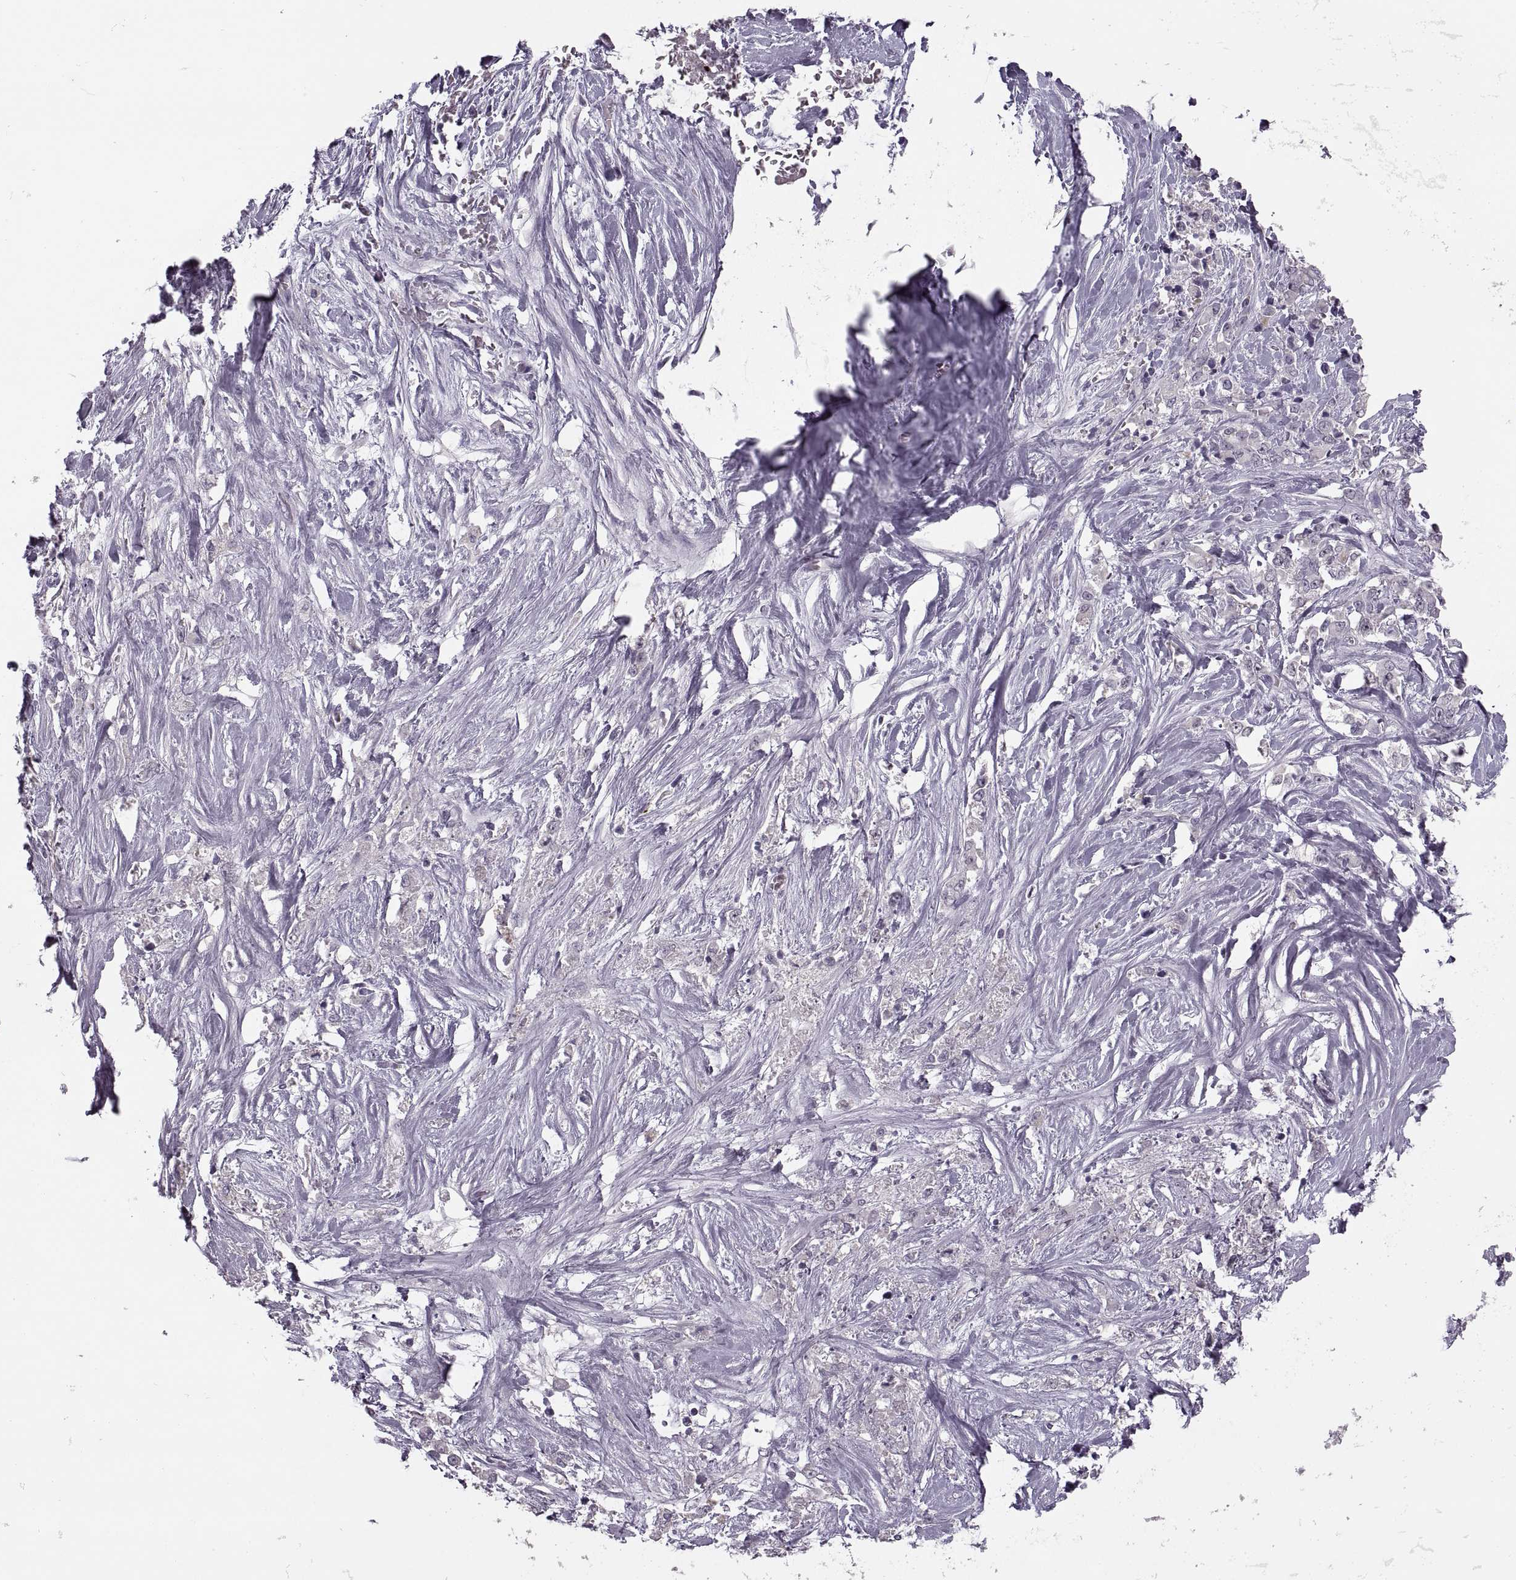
{"staining": {"intensity": "negative", "quantity": "none", "location": "none"}, "tissue": "stomach cancer", "cell_type": "Tumor cells", "image_type": "cancer", "snomed": [{"axis": "morphology", "description": "Adenocarcinoma, NOS"}, {"axis": "topography", "description": "Stomach"}], "caption": "IHC histopathology image of neoplastic tissue: stomach cancer (adenocarcinoma) stained with DAB displays no significant protein positivity in tumor cells.", "gene": "CACNA1F", "patient": {"sex": "female", "age": 76}}